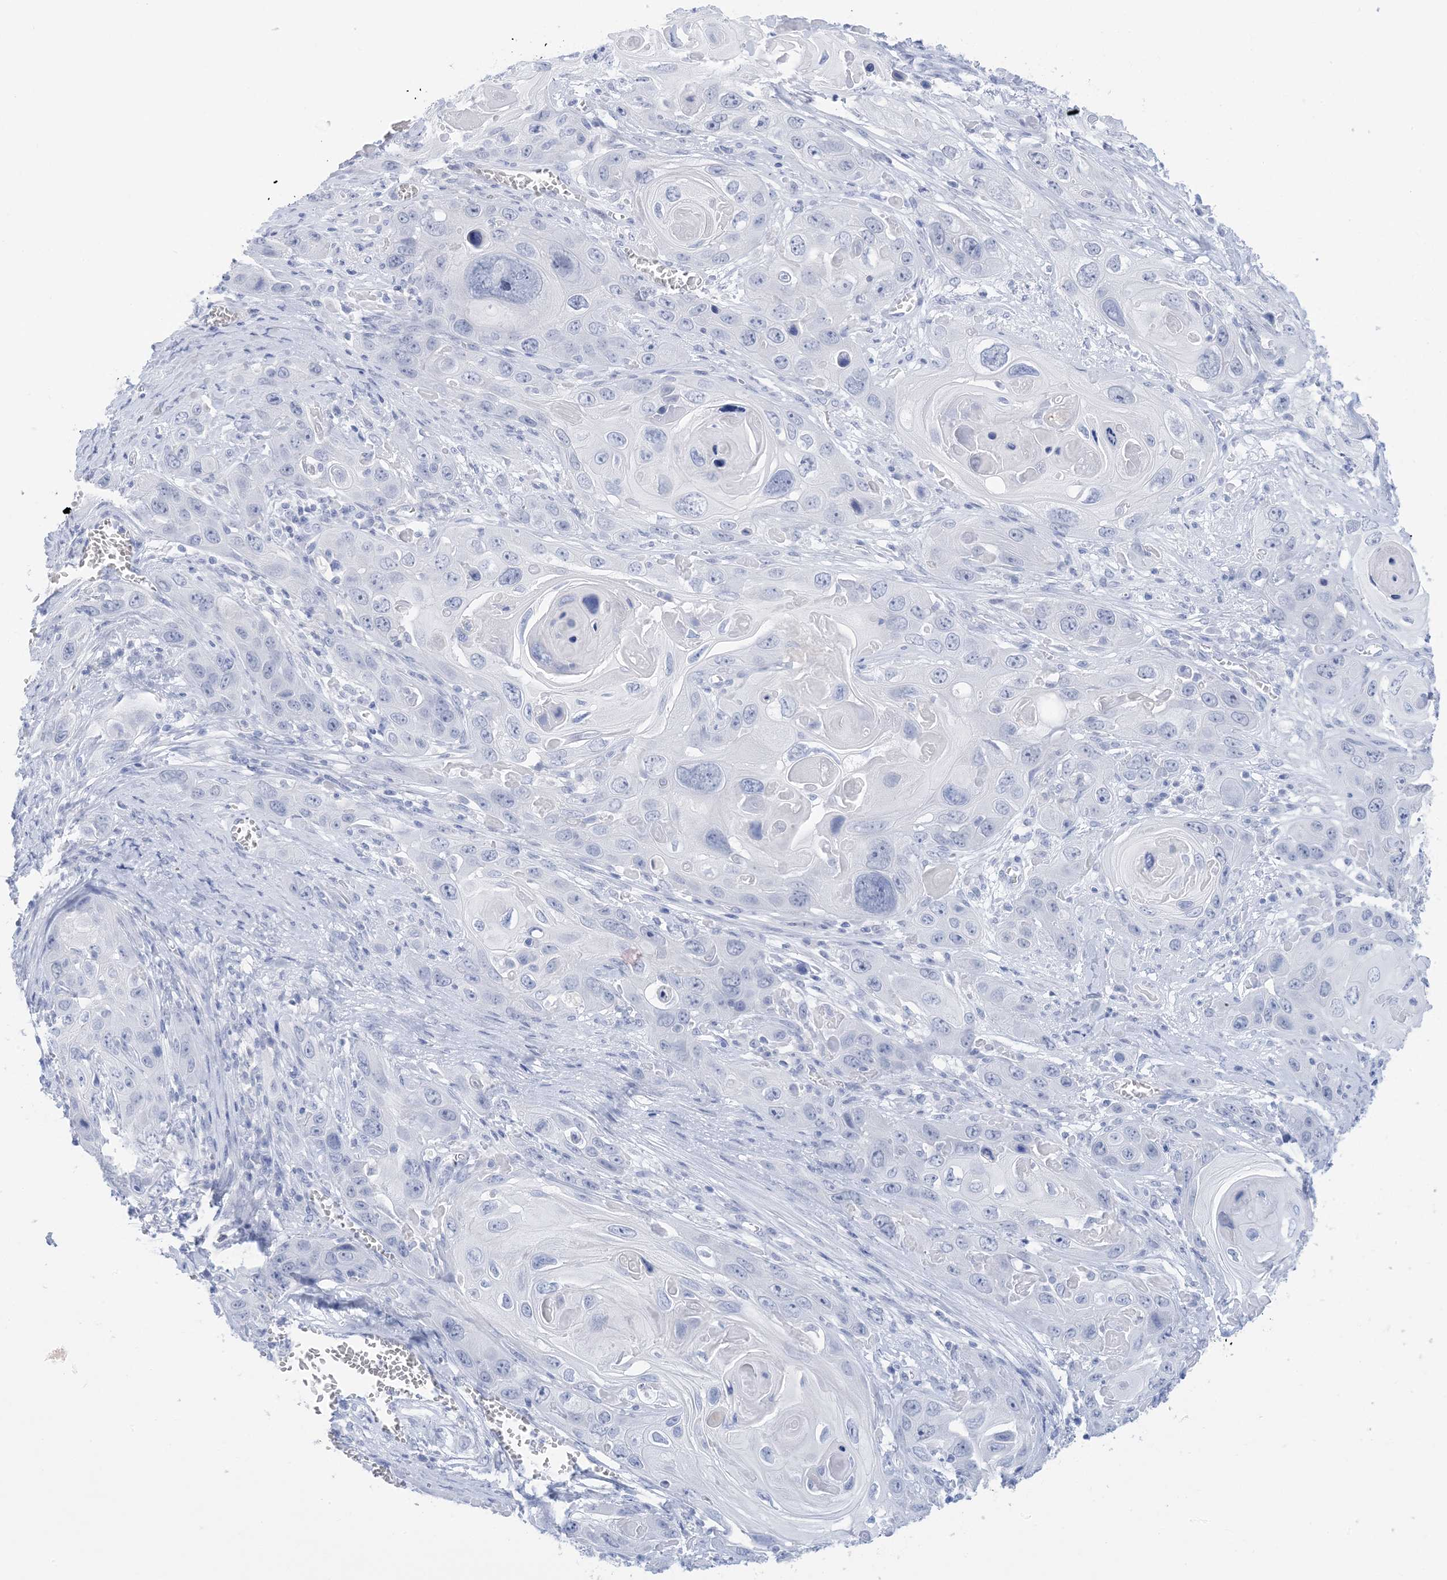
{"staining": {"intensity": "negative", "quantity": "none", "location": "none"}, "tissue": "skin cancer", "cell_type": "Tumor cells", "image_type": "cancer", "snomed": [{"axis": "morphology", "description": "Squamous cell carcinoma, NOS"}, {"axis": "topography", "description": "Skin"}], "caption": "High power microscopy image of an immunohistochemistry (IHC) micrograph of skin cancer, revealing no significant expression in tumor cells.", "gene": "SH3YL1", "patient": {"sex": "male", "age": 55}}